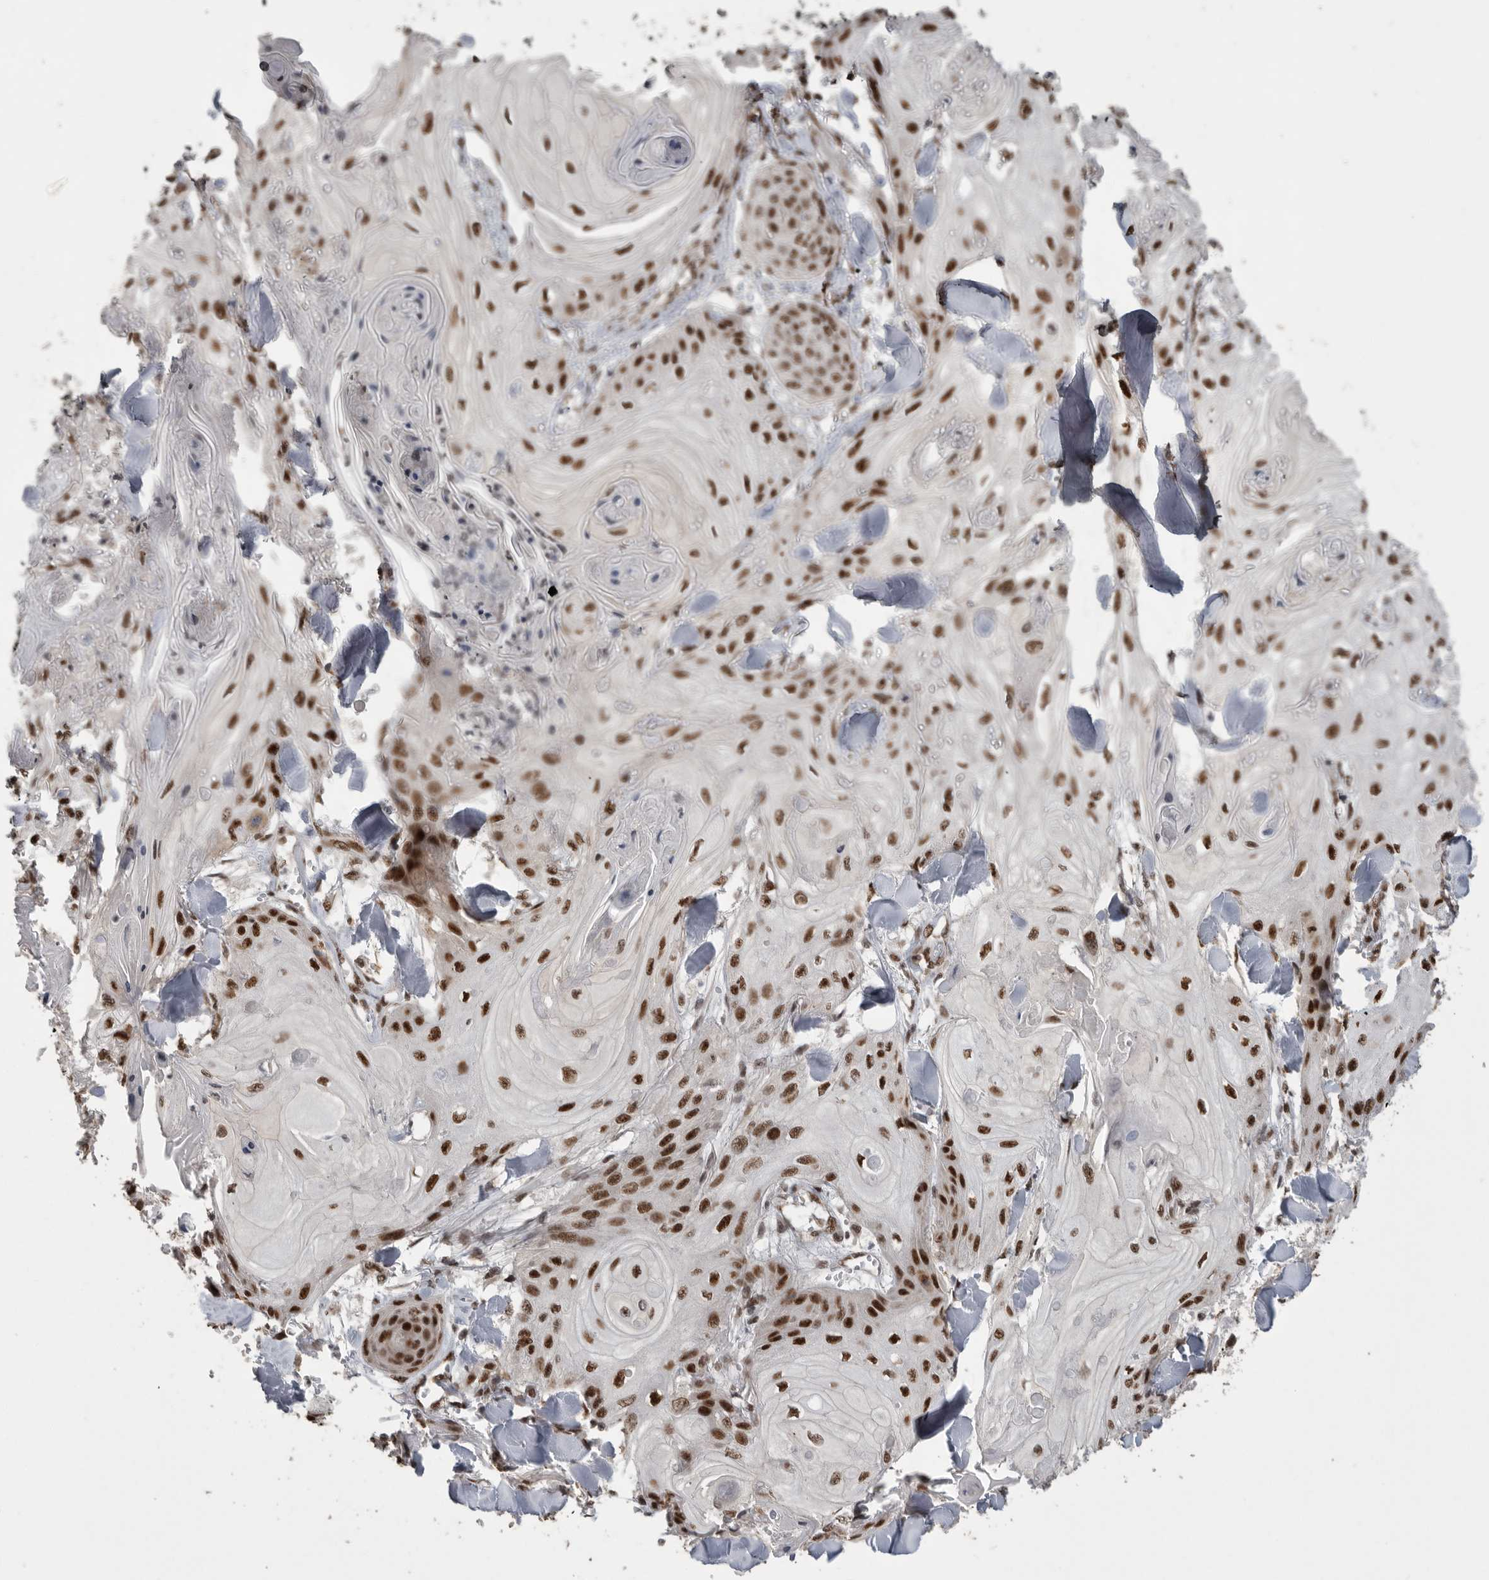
{"staining": {"intensity": "strong", "quantity": ">75%", "location": "nuclear"}, "tissue": "skin cancer", "cell_type": "Tumor cells", "image_type": "cancer", "snomed": [{"axis": "morphology", "description": "Squamous cell carcinoma, NOS"}, {"axis": "topography", "description": "Skin"}], "caption": "Immunohistochemistry micrograph of neoplastic tissue: skin cancer stained using immunohistochemistry displays high levels of strong protein expression localized specifically in the nuclear of tumor cells, appearing as a nuclear brown color.", "gene": "PPP1R10", "patient": {"sex": "male", "age": 74}}